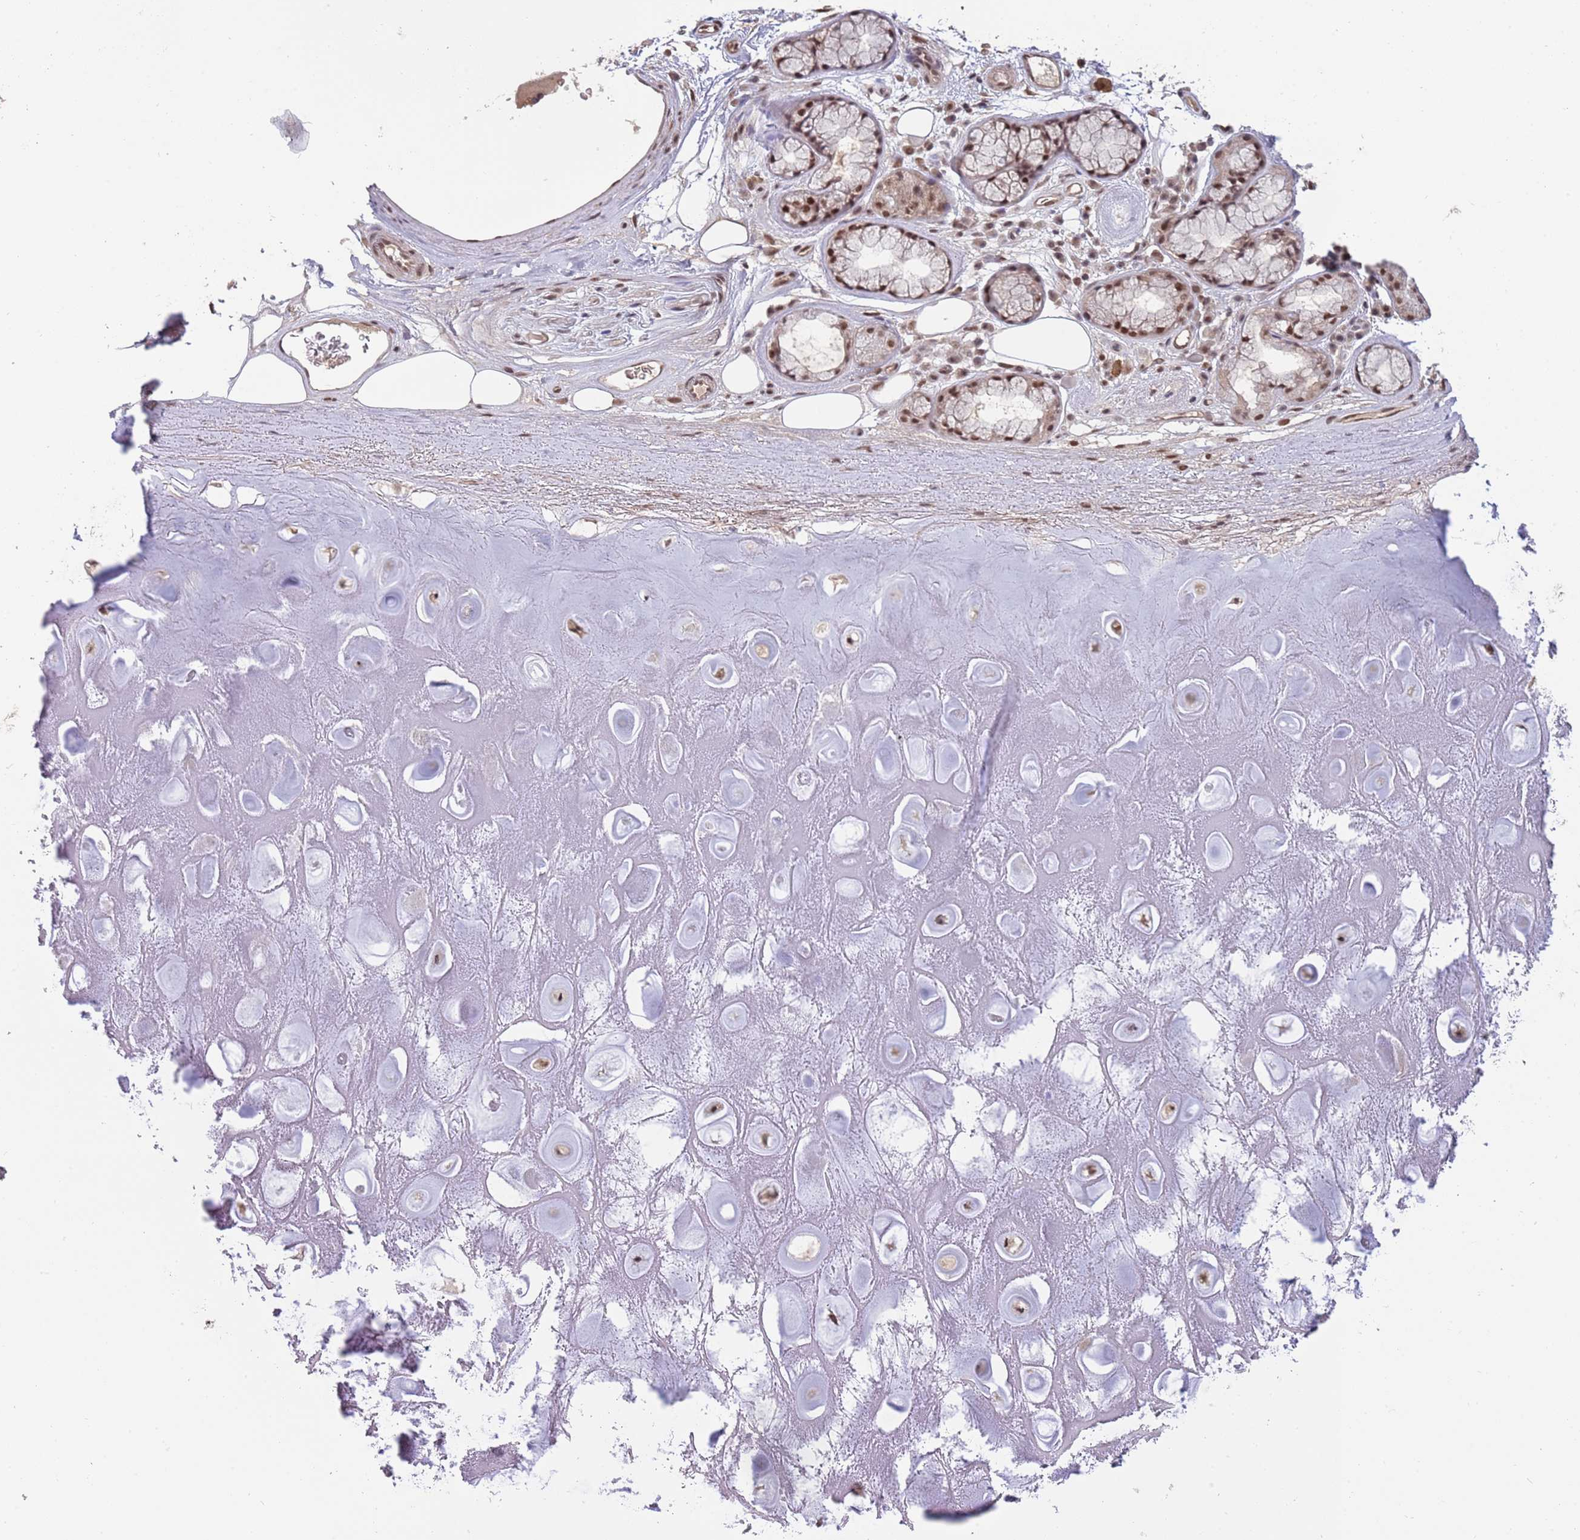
{"staining": {"intensity": "moderate", "quantity": "25%-75%", "location": "nuclear"}, "tissue": "soft tissue", "cell_type": "Chondrocytes", "image_type": "normal", "snomed": [{"axis": "morphology", "description": "Normal tissue, NOS"}, {"axis": "topography", "description": "Cartilage tissue"}], "caption": "This image shows immunohistochemistry staining of unremarkable soft tissue, with medium moderate nuclear positivity in about 25%-75% of chondrocytes.", "gene": "ZBTB7A", "patient": {"sex": "male", "age": 81}}